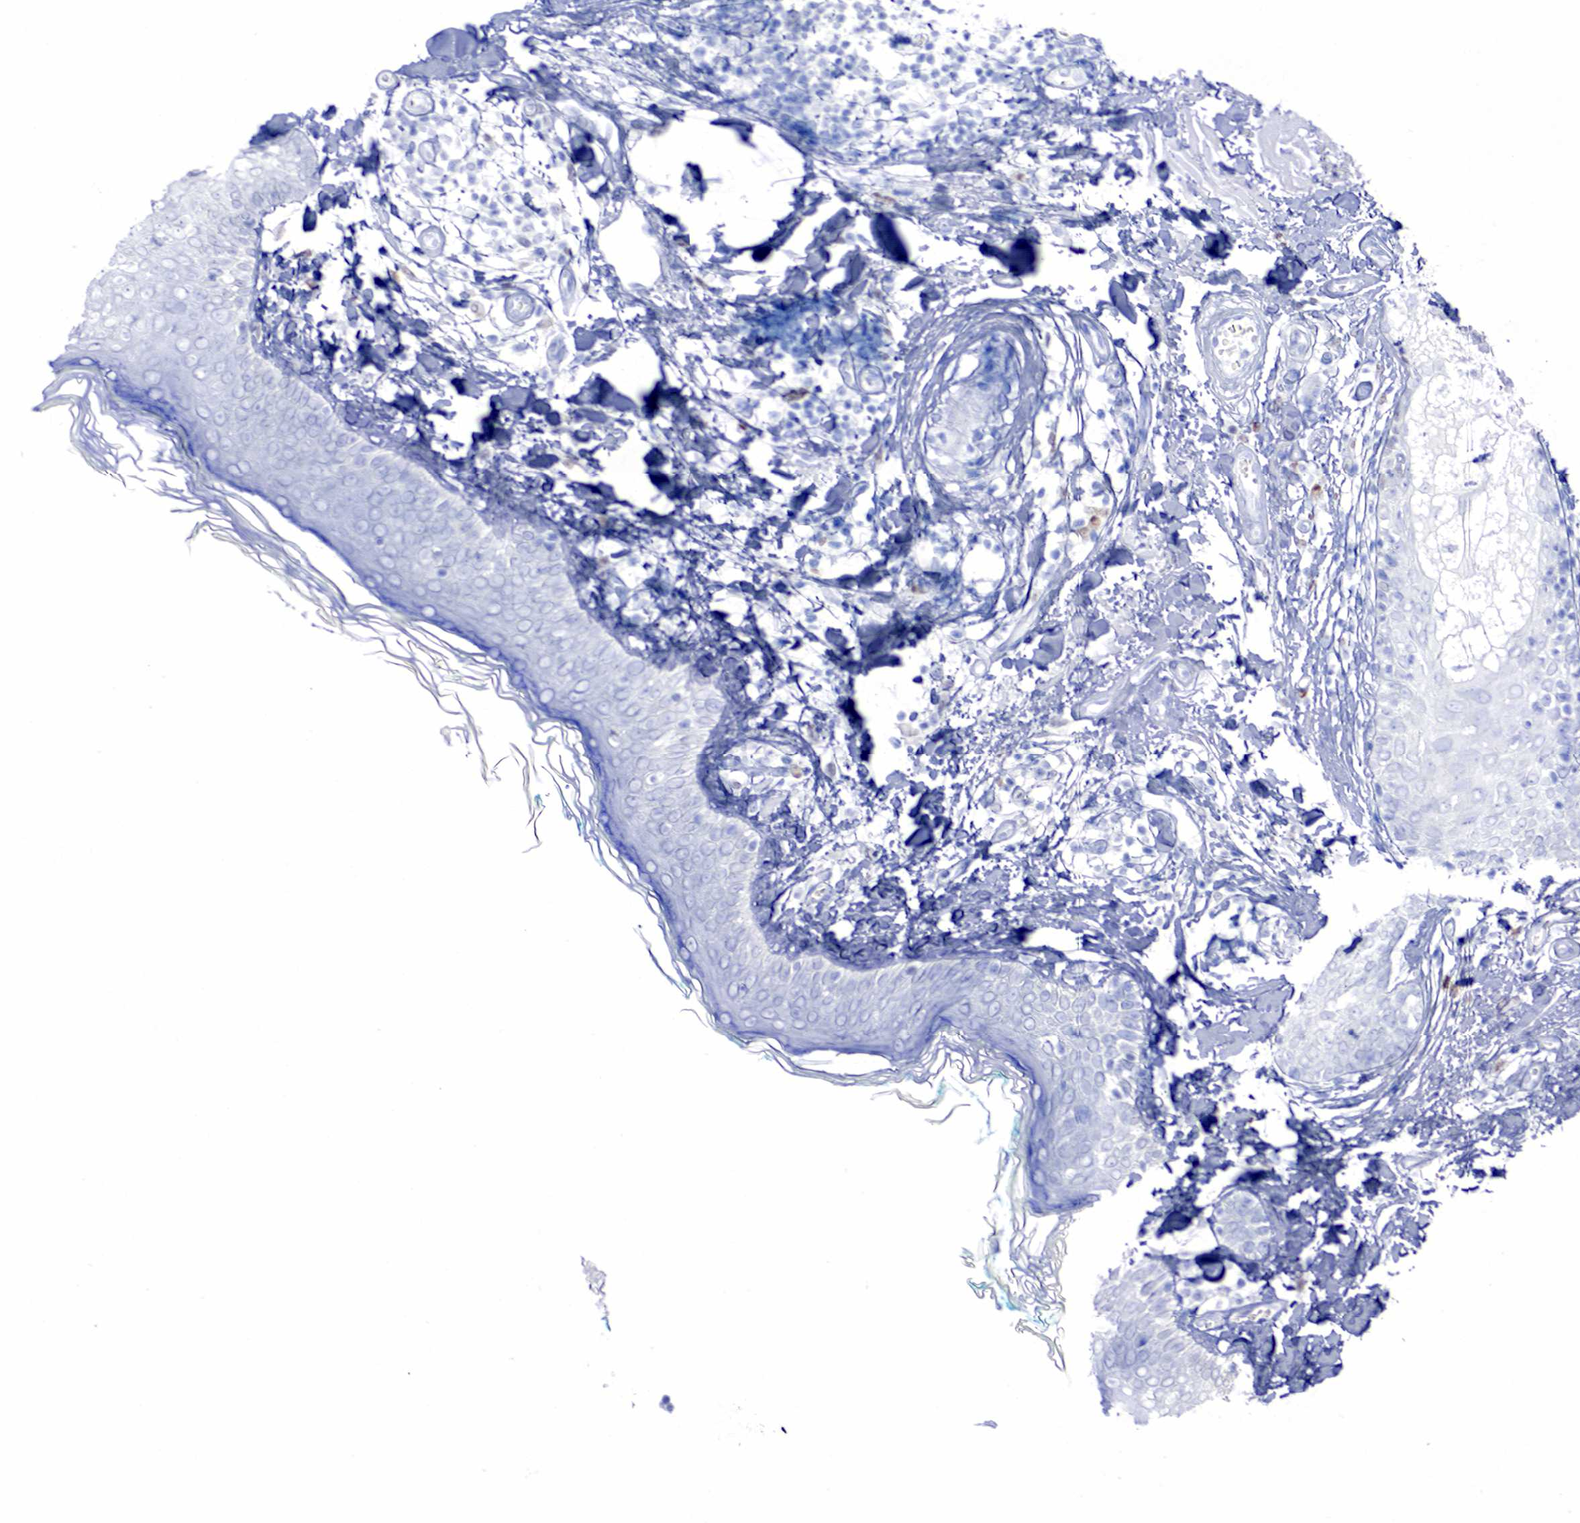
{"staining": {"intensity": "negative", "quantity": "none", "location": "none"}, "tissue": "skin", "cell_type": "Fibroblasts", "image_type": "normal", "snomed": [{"axis": "morphology", "description": "Normal tissue, NOS"}, {"axis": "topography", "description": "Skin"}], "caption": "Histopathology image shows no protein expression in fibroblasts of unremarkable skin.", "gene": "ESR1", "patient": {"sex": "male", "age": 86}}